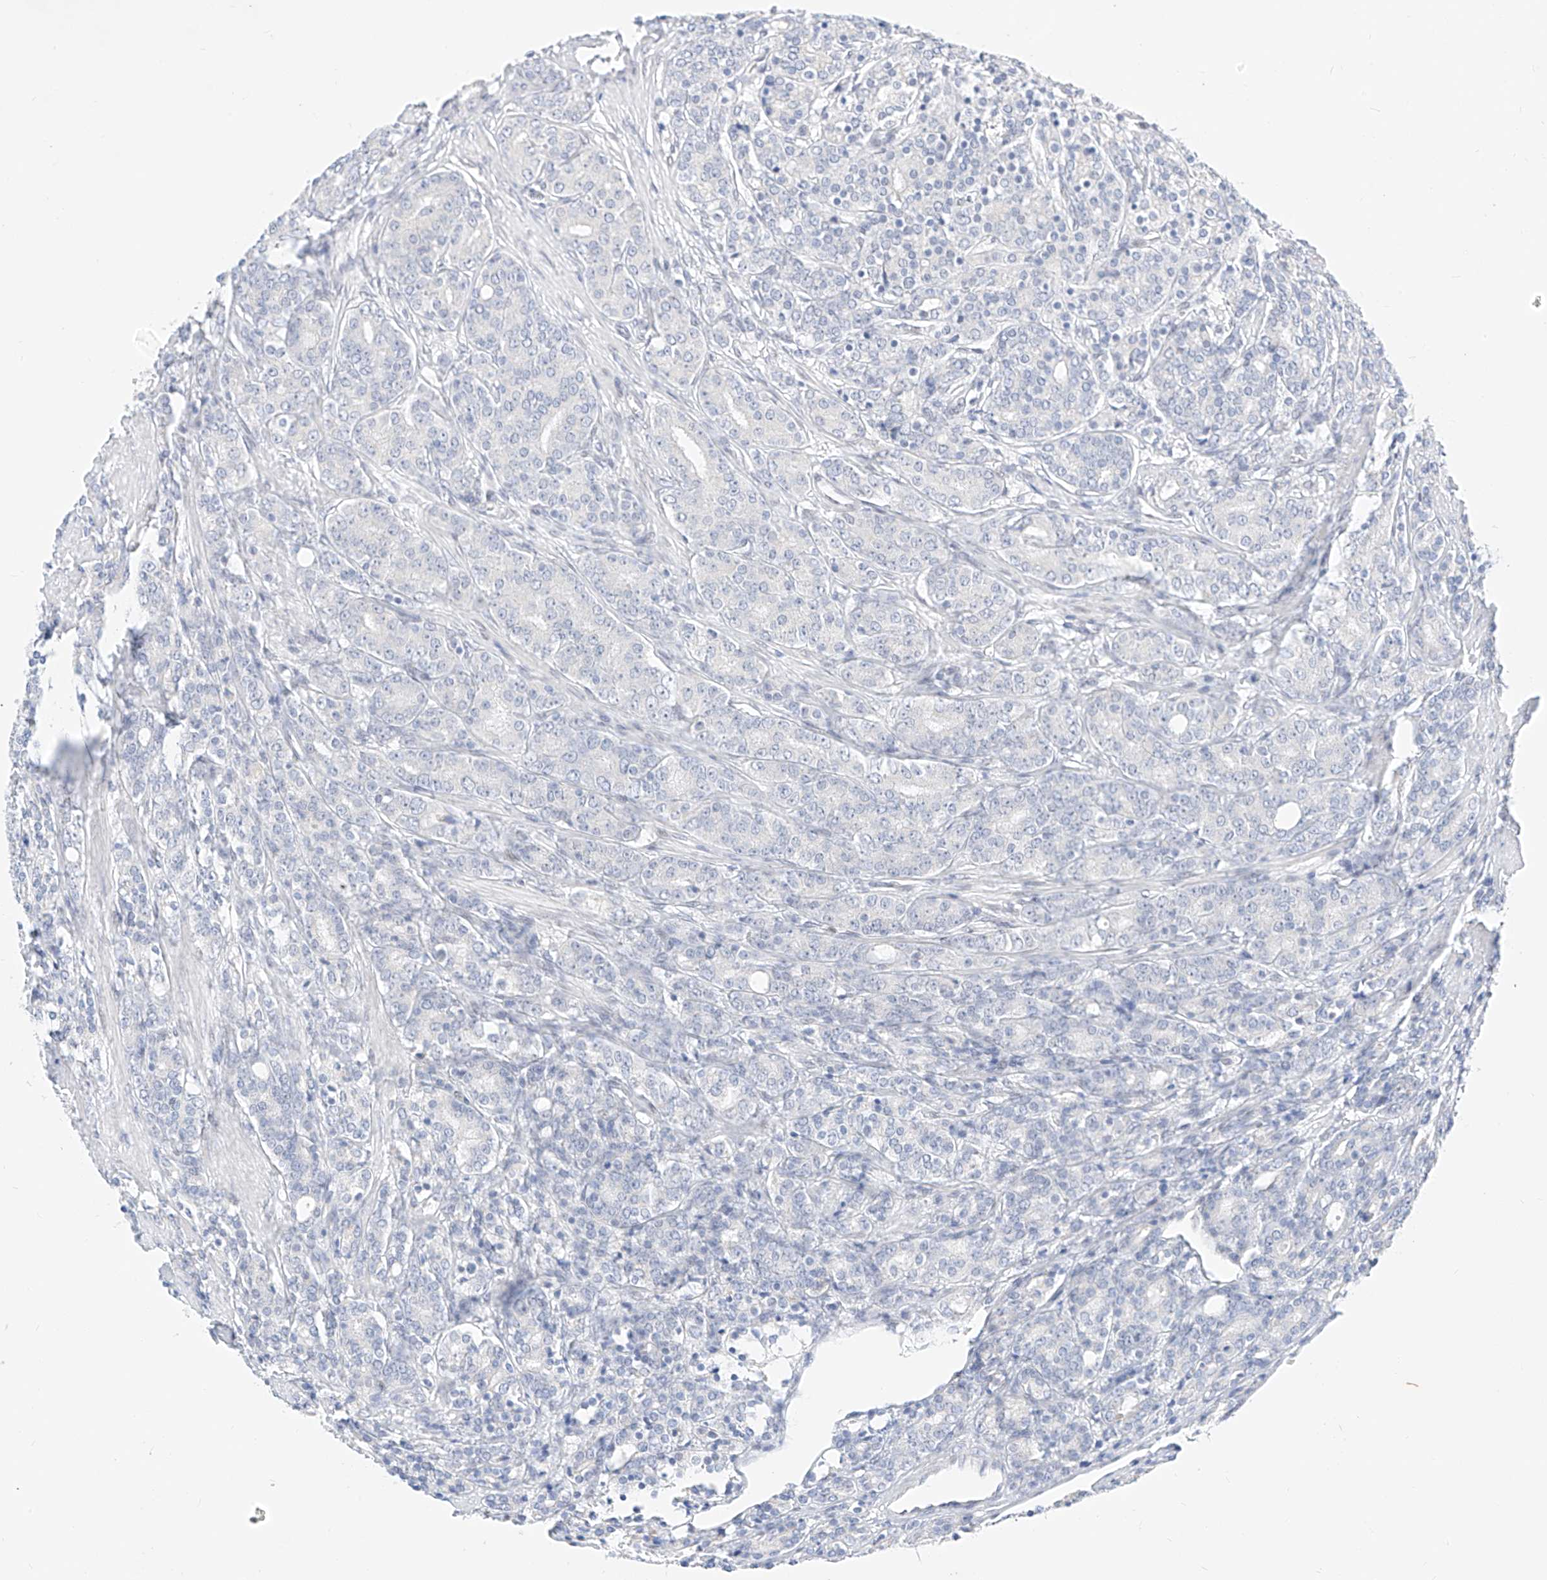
{"staining": {"intensity": "negative", "quantity": "none", "location": "none"}, "tissue": "prostate cancer", "cell_type": "Tumor cells", "image_type": "cancer", "snomed": [{"axis": "morphology", "description": "Adenocarcinoma, High grade"}, {"axis": "topography", "description": "Prostate"}], "caption": "The histopathology image shows no staining of tumor cells in adenocarcinoma (high-grade) (prostate).", "gene": "KCNJ1", "patient": {"sex": "male", "age": 62}}